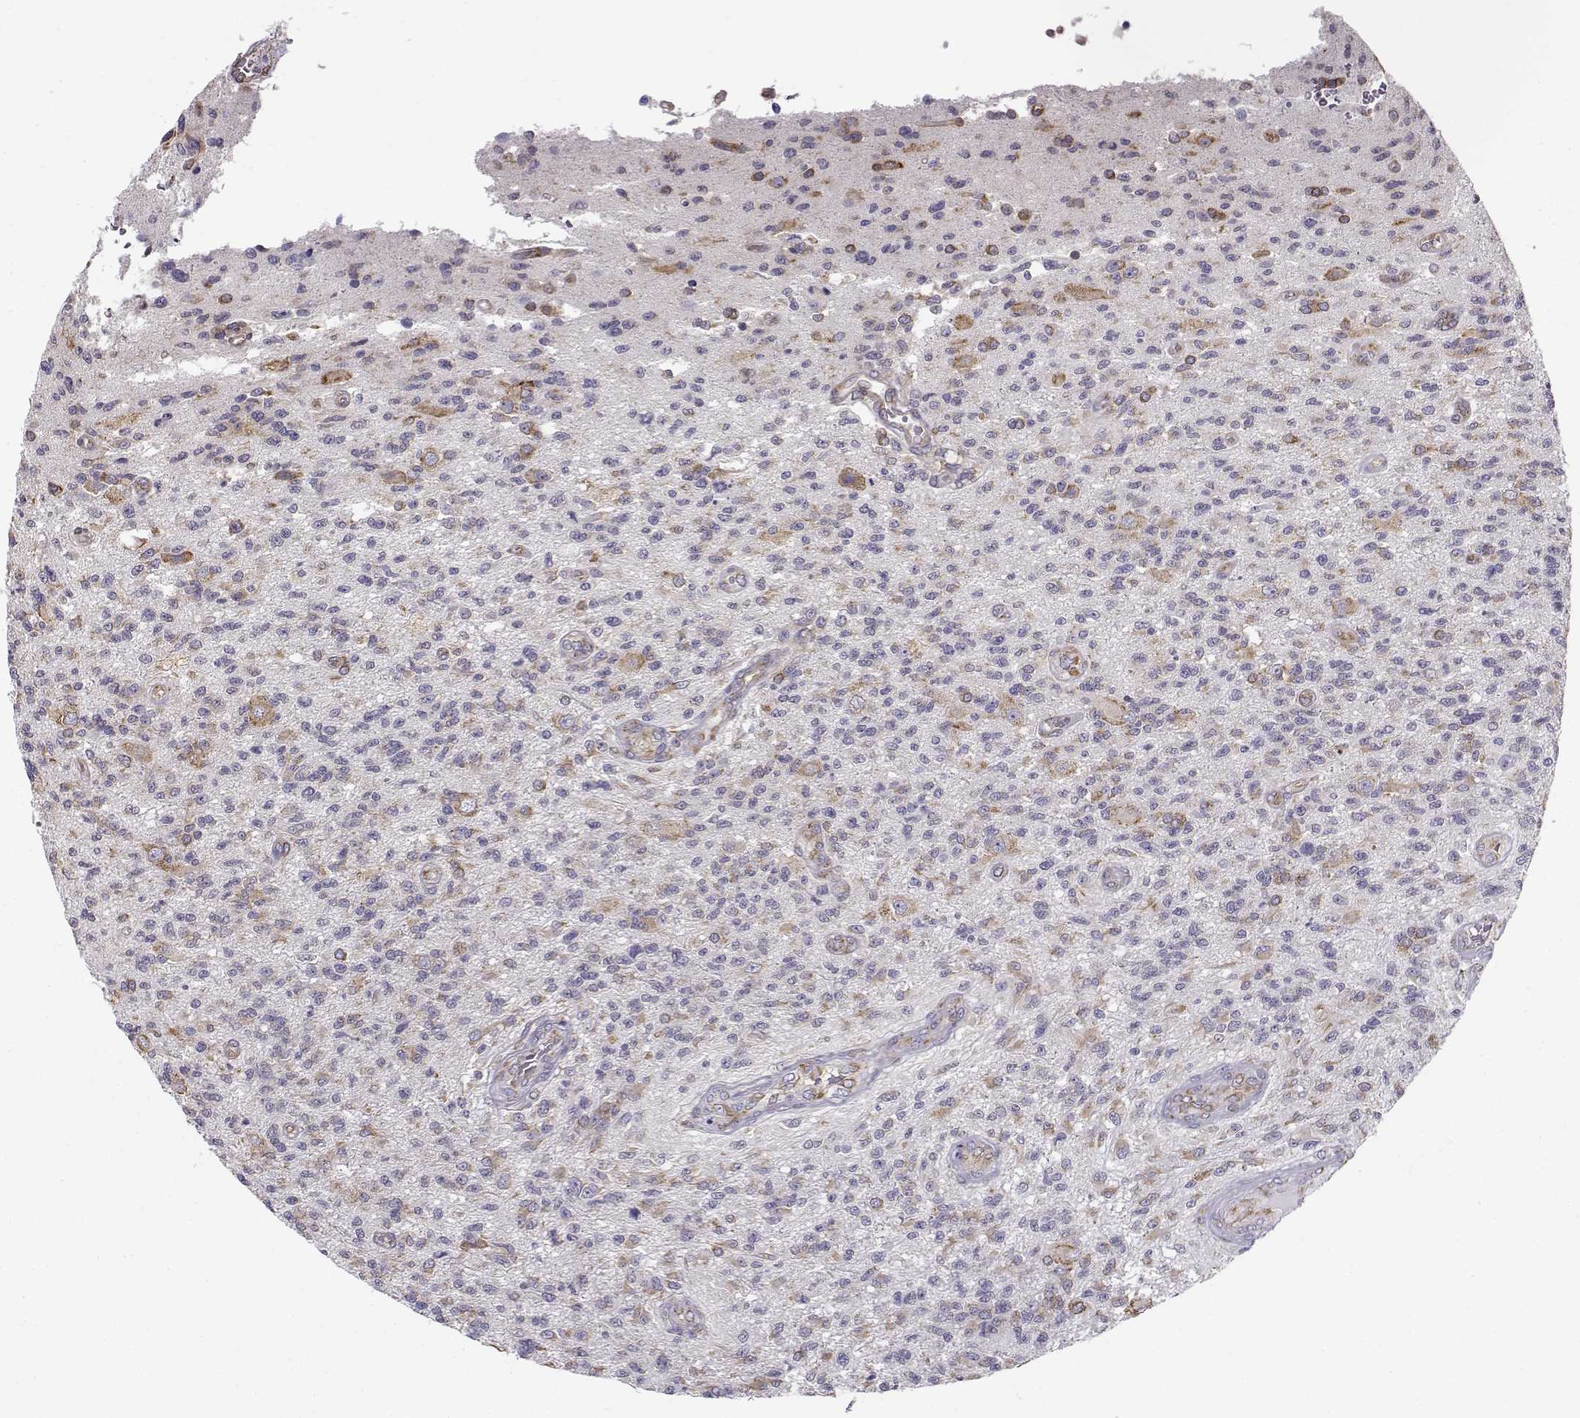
{"staining": {"intensity": "negative", "quantity": "none", "location": "none"}, "tissue": "glioma", "cell_type": "Tumor cells", "image_type": "cancer", "snomed": [{"axis": "morphology", "description": "Glioma, malignant, High grade"}, {"axis": "topography", "description": "Brain"}], "caption": "A micrograph of human malignant glioma (high-grade) is negative for staining in tumor cells. The staining is performed using DAB brown chromogen with nuclei counter-stained in using hematoxylin.", "gene": "BEND6", "patient": {"sex": "male", "age": 56}}